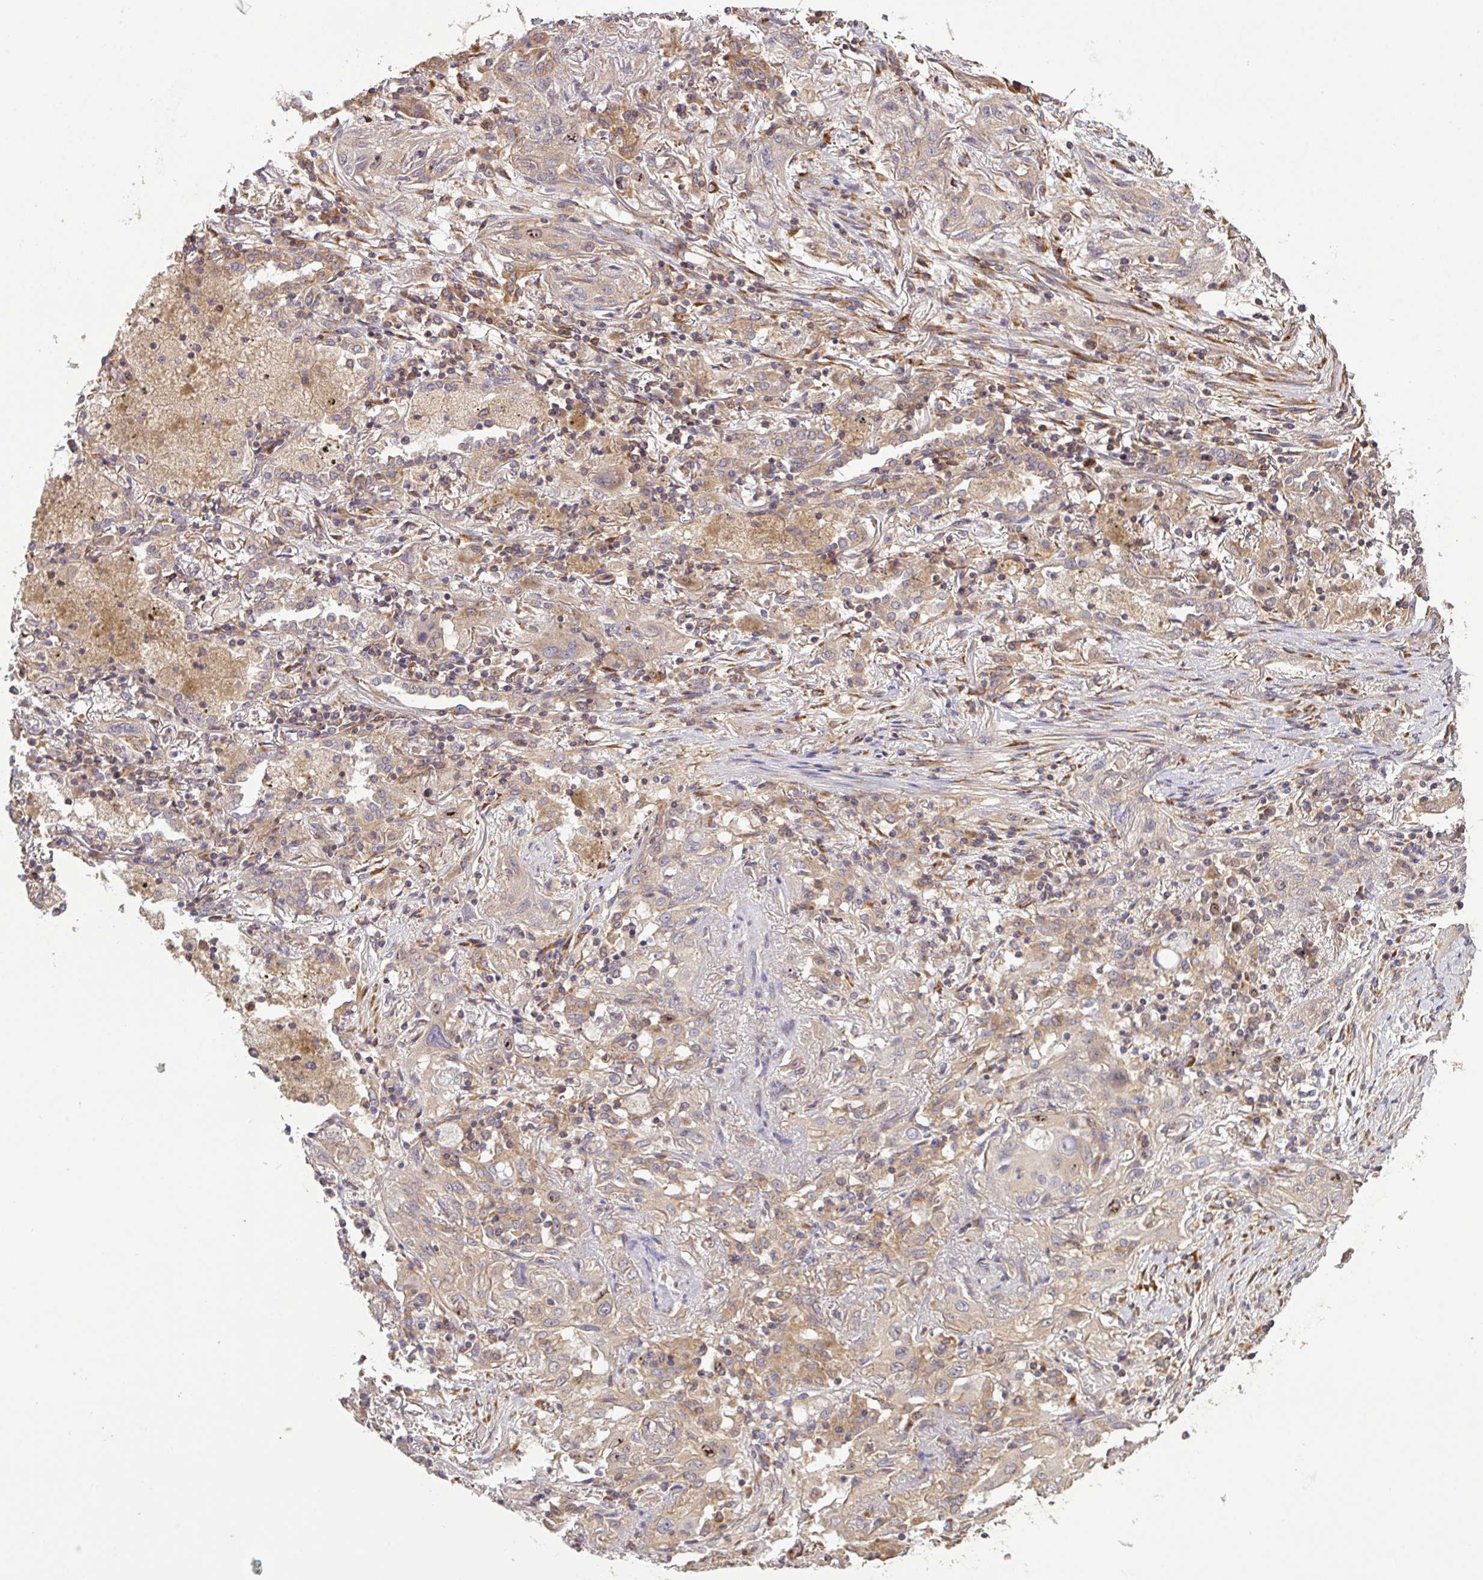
{"staining": {"intensity": "weak", "quantity": "<25%", "location": "cytoplasmic/membranous"}, "tissue": "lung cancer", "cell_type": "Tumor cells", "image_type": "cancer", "snomed": [{"axis": "morphology", "description": "Squamous cell carcinoma, NOS"}, {"axis": "topography", "description": "Lung"}], "caption": "This is an IHC histopathology image of human lung cancer (squamous cell carcinoma). There is no positivity in tumor cells.", "gene": "VENTX", "patient": {"sex": "female", "age": 47}}